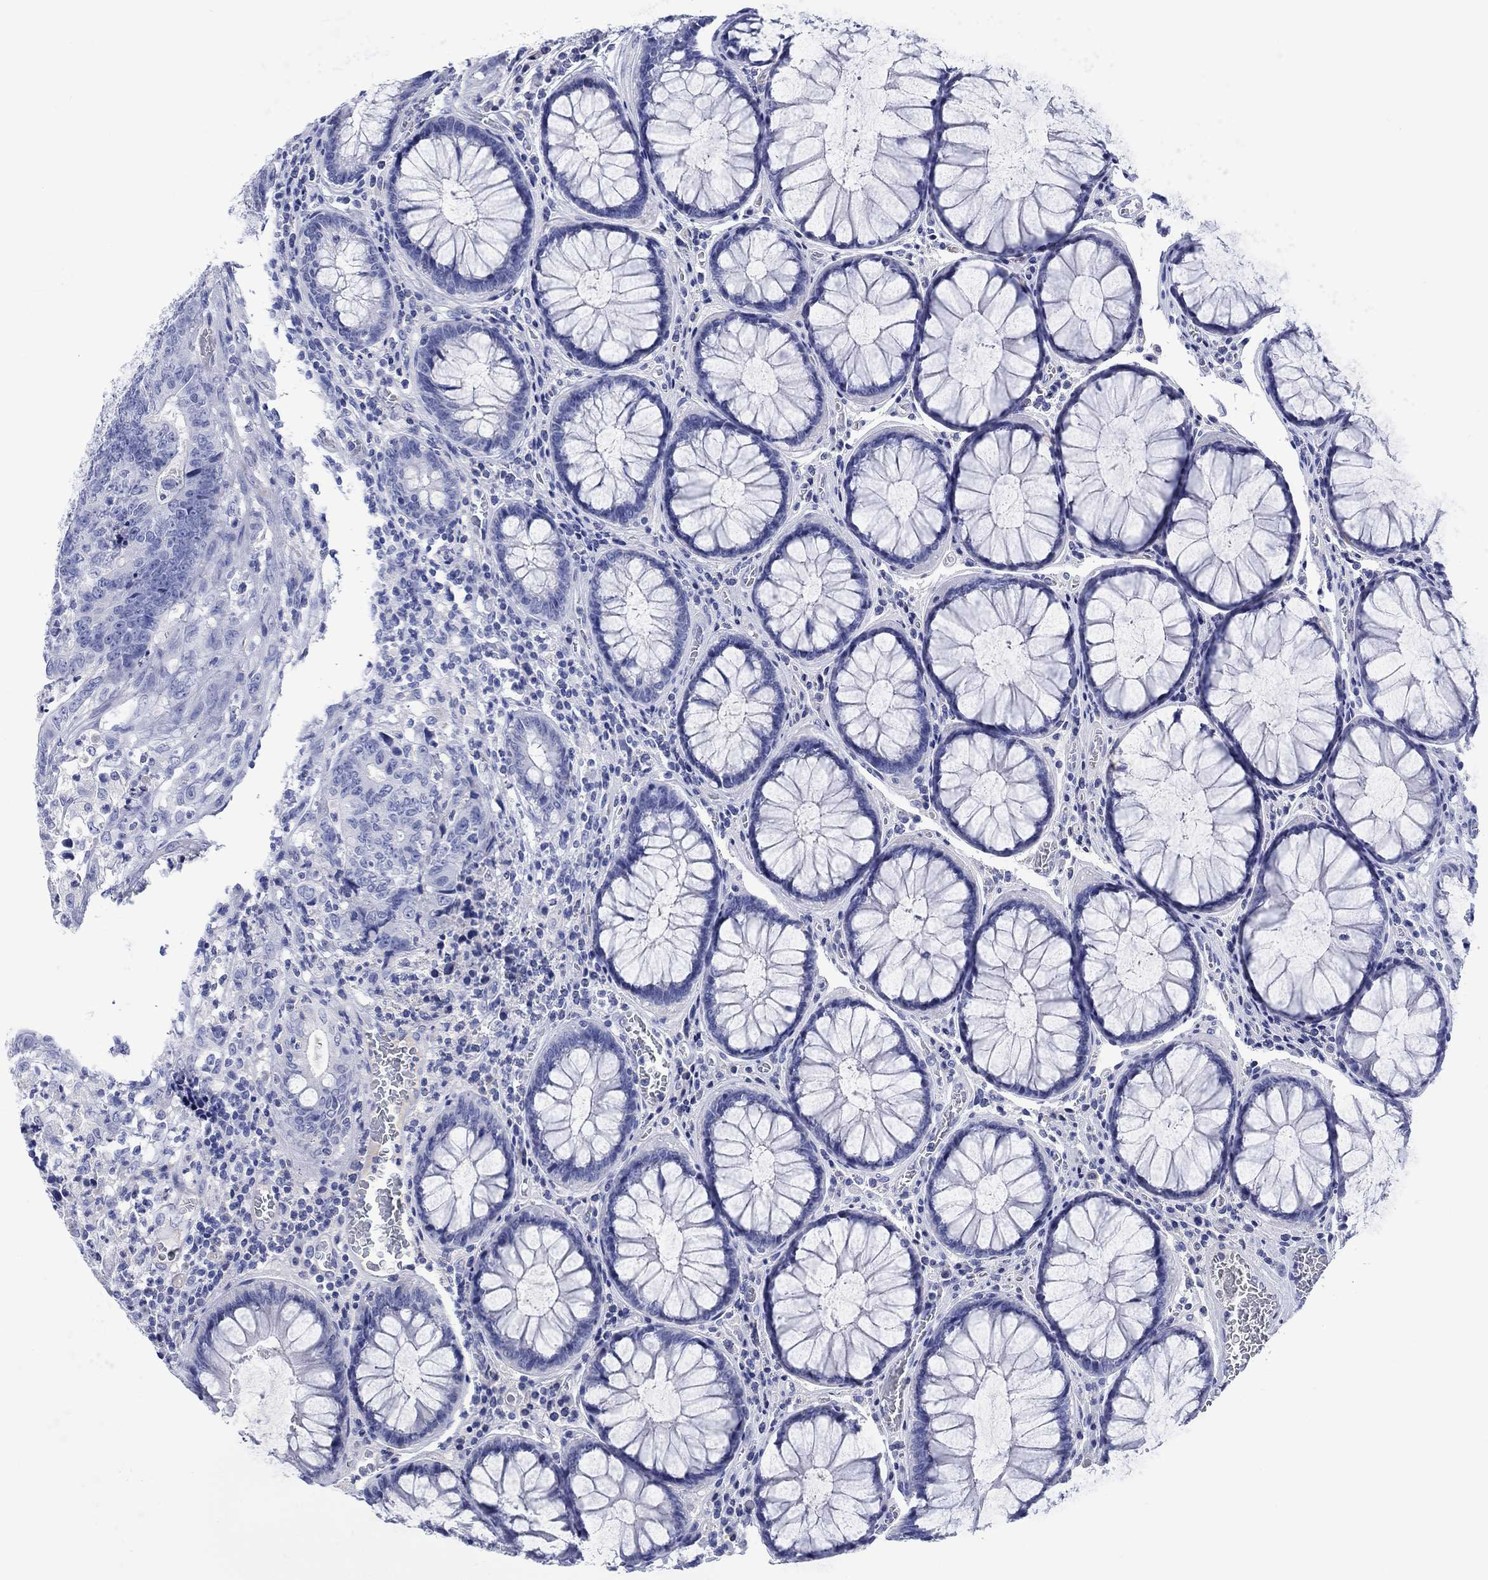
{"staining": {"intensity": "negative", "quantity": "none", "location": "none"}, "tissue": "colorectal cancer", "cell_type": "Tumor cells", "image_type": "cancer", "snomed": [{"axis": "morphology", "description": "Adenocarcinoma, NOS"}, {"axis": "topography", "description": "Colon"}], "caption": "The immunohistochemistry (IHC) micrograph has no significant positivity in tumor cells of colorectal cancer tissue. (Stains: DAB (3,3'-diaminobenzidine) immunohistochemistry (IHC) with hematoxylin counter stain, Microscopy: brightfield microscopy at high magnification).", "gene": "CACNG3", "patient": {"sex": "female", "age": 48}}